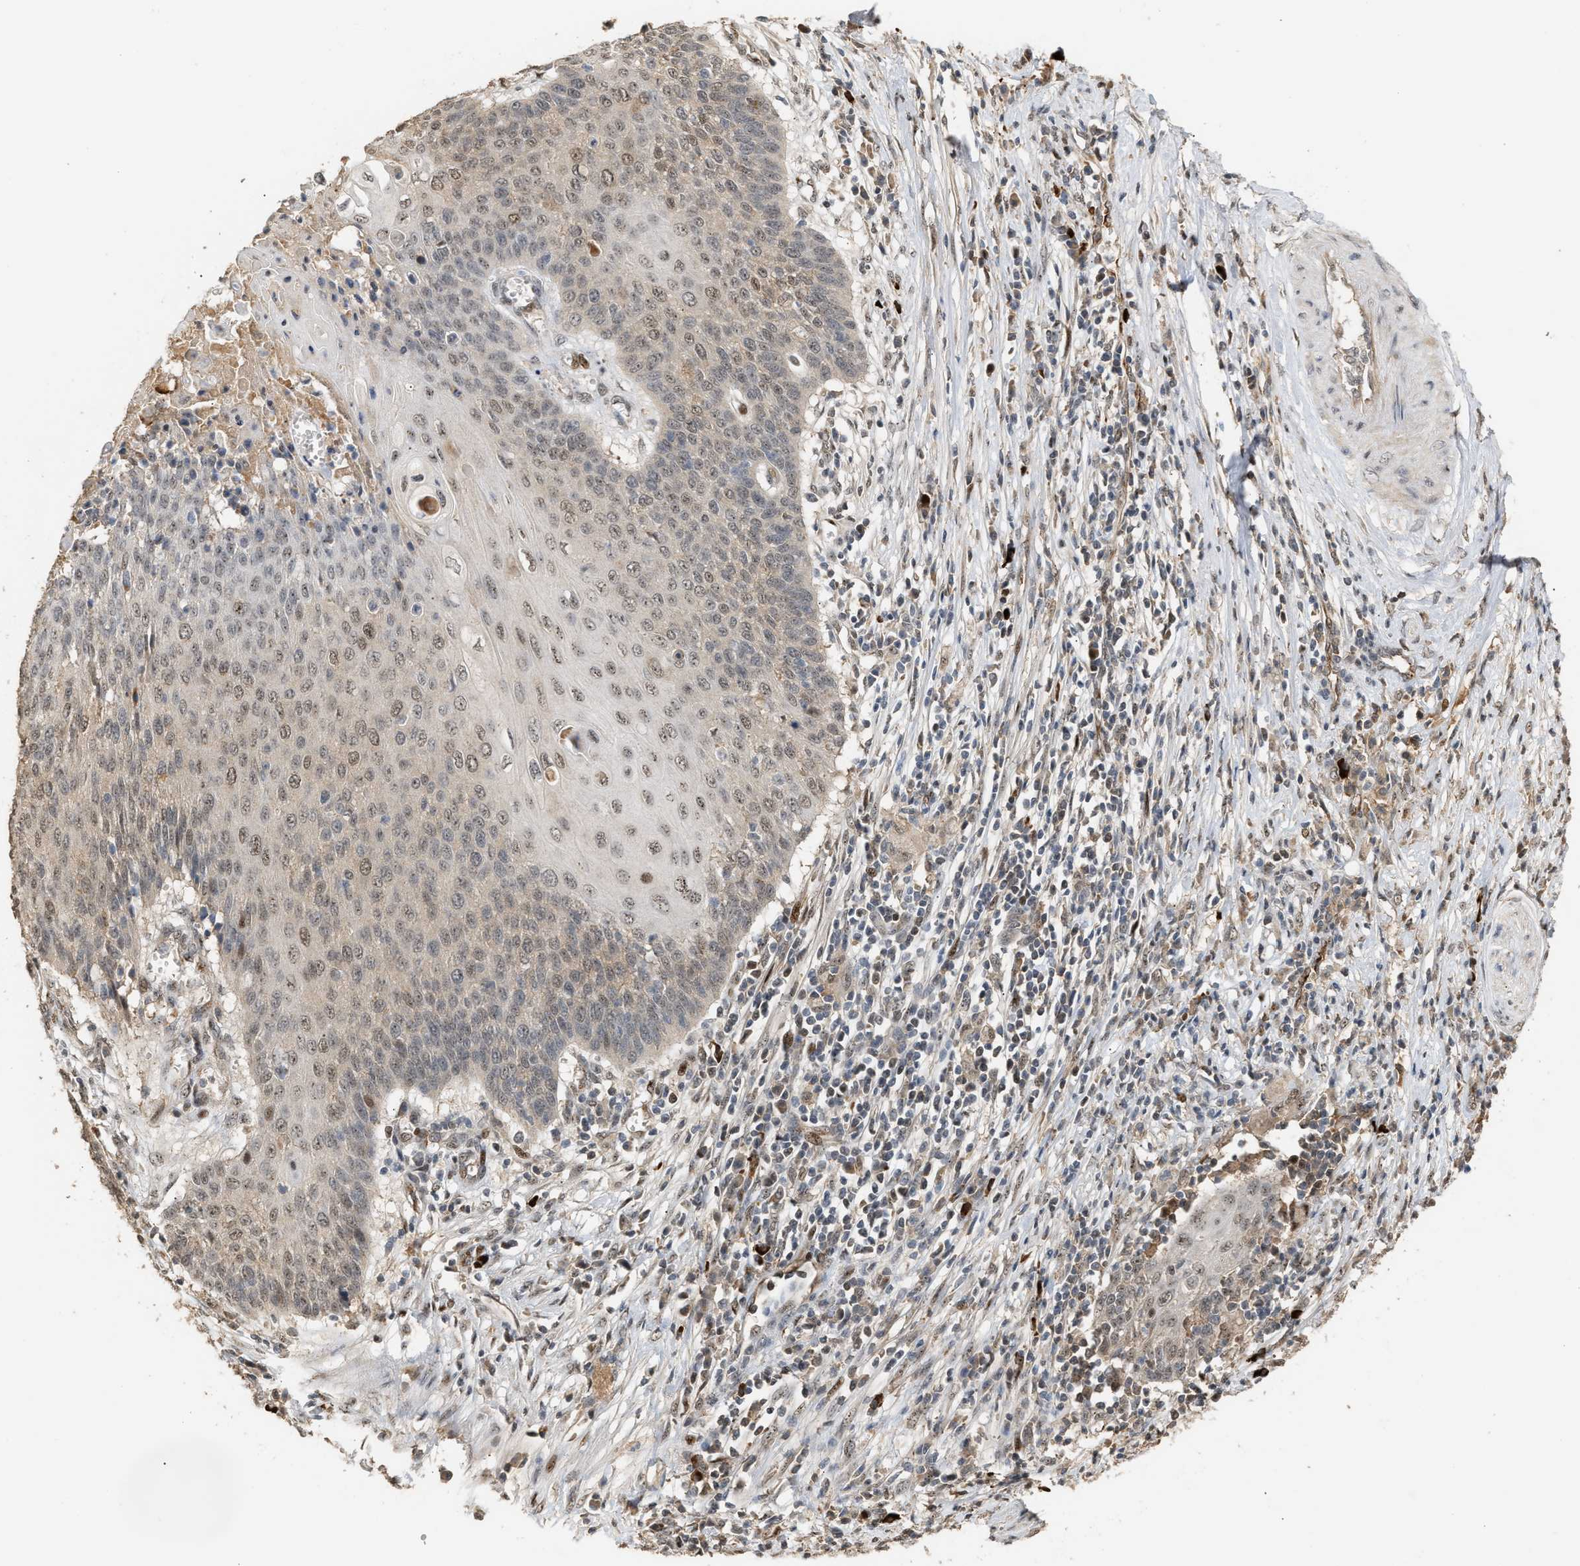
{"staining": {"intensity": "weak", "quantity": "25%-75%", "location": "nuclear"}, "tissue": "cervical cancer", "cell_type": "Tumor cells", "image_type": "cancer", "snomed": [{"axis": "morphology", "description": "Squamous cell carcinoma, NOS"}, {"axis": "topography", "description": "Cervix"}], "caption": "Protein expression by immunohistochemistry (IHC) displays weak nuclear staining in about 25%-75% of tumor cells in squamous cell carcinoma (cervical). The staining was performed using DAB (3,3'-diaminobenzidine) to visualize the protein expression in brown, while the nuclei were stained in blue with hematoxylin (Magnification: 20x).", "gene": "ZFAND5", "patient": {"sex": "female", "age": 39}}